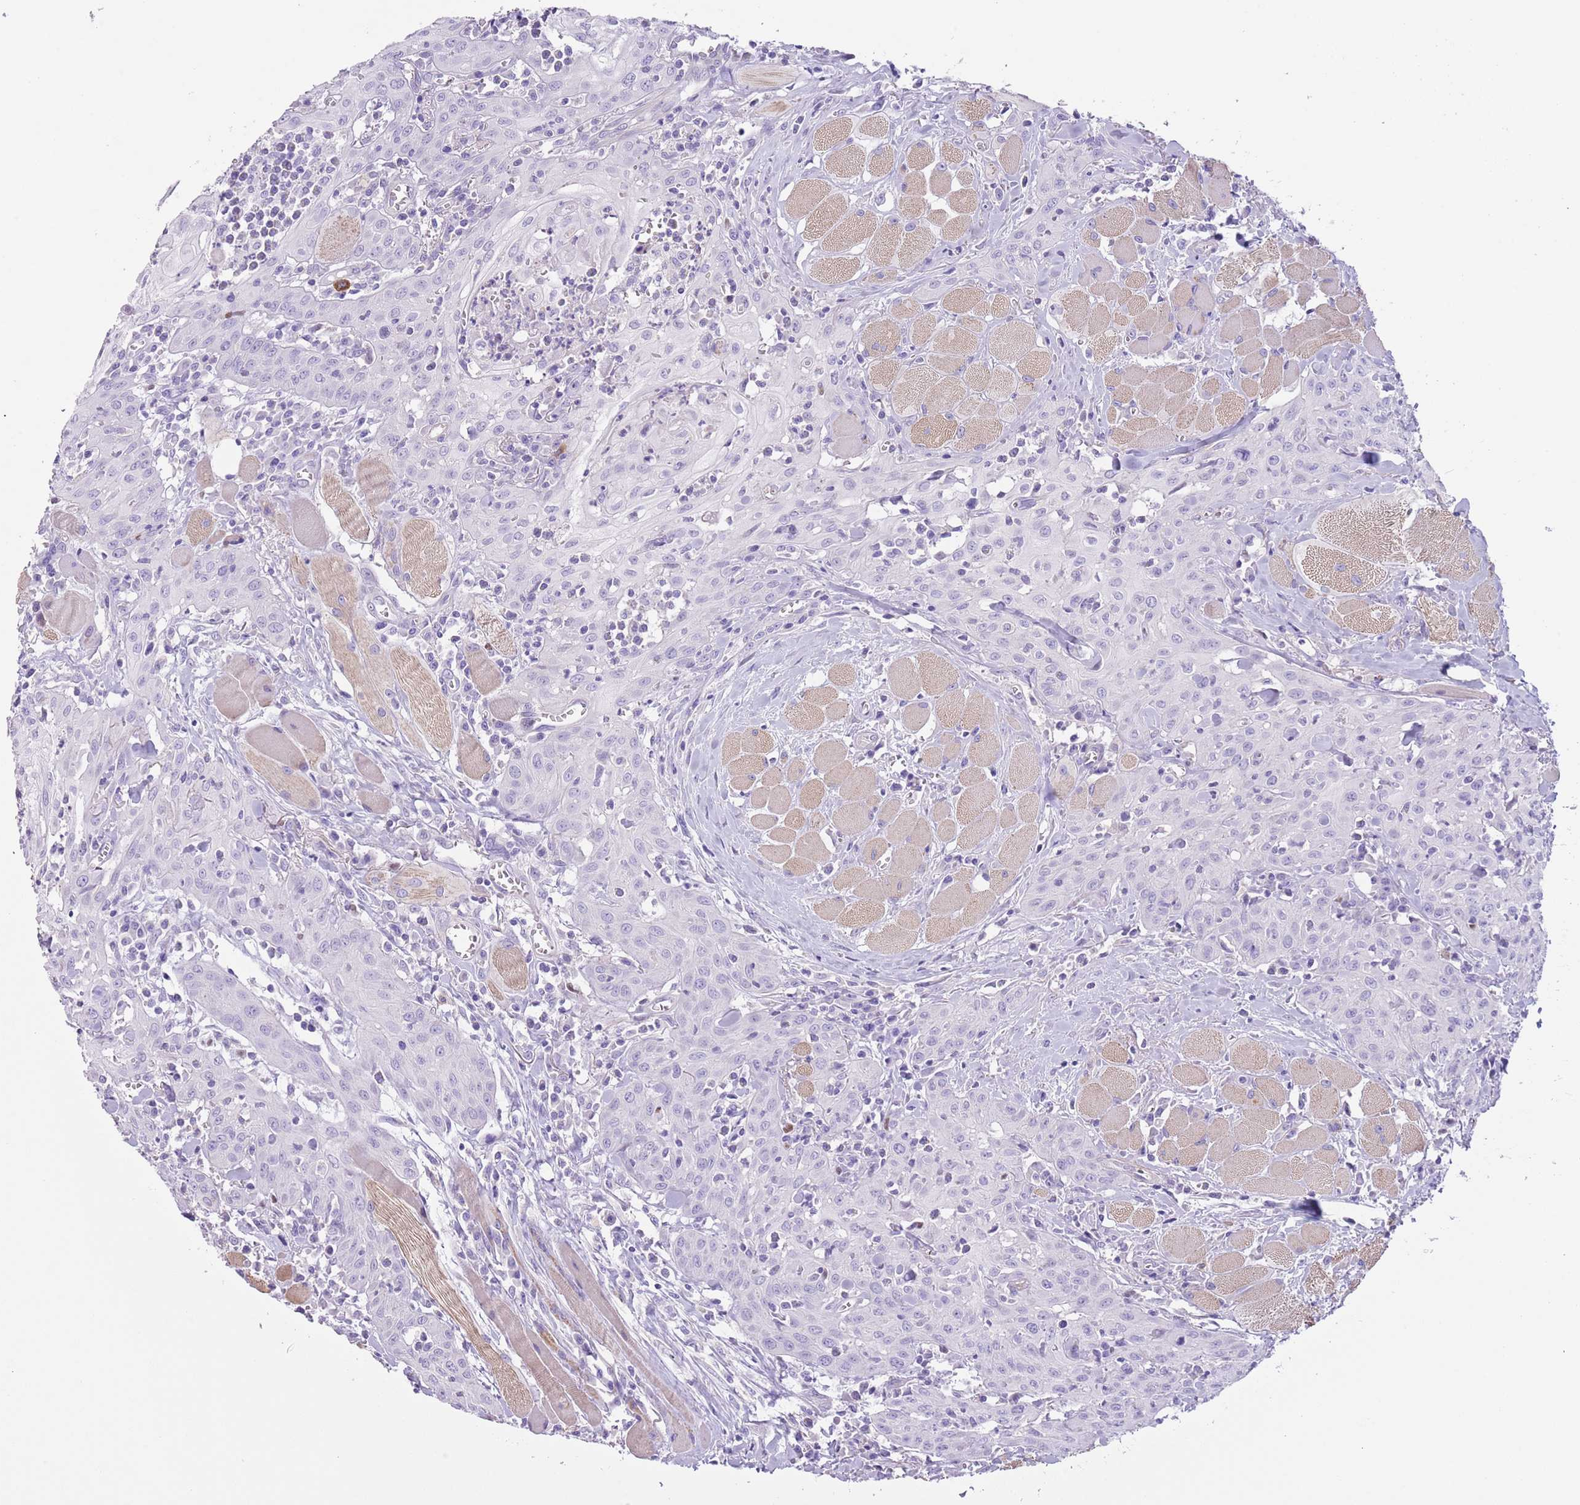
{"staining": {"intensity": "negative", "quantity": "none", "location": "none"}, "tissue": "head and neck cancer", "cell_type": "Tumor cells", "image_type": "cancer", "snomed": [{"axis": "morphology", "description": "Squamous cell carcinoma, NOS"}, {"axis": "topography", "description": "Oral tissue"}, {"axis": "topography", "description": "Head-Neck"}], "caption": "Immunohistochemistry (IHC) histopathology image of squamous cell carcinoma (head and neck) stained for a protein (brown), which exhibits no expression in tumor cells.", "gene": "SLC7A14", "patient": {"sex": "female", "age": 70}}